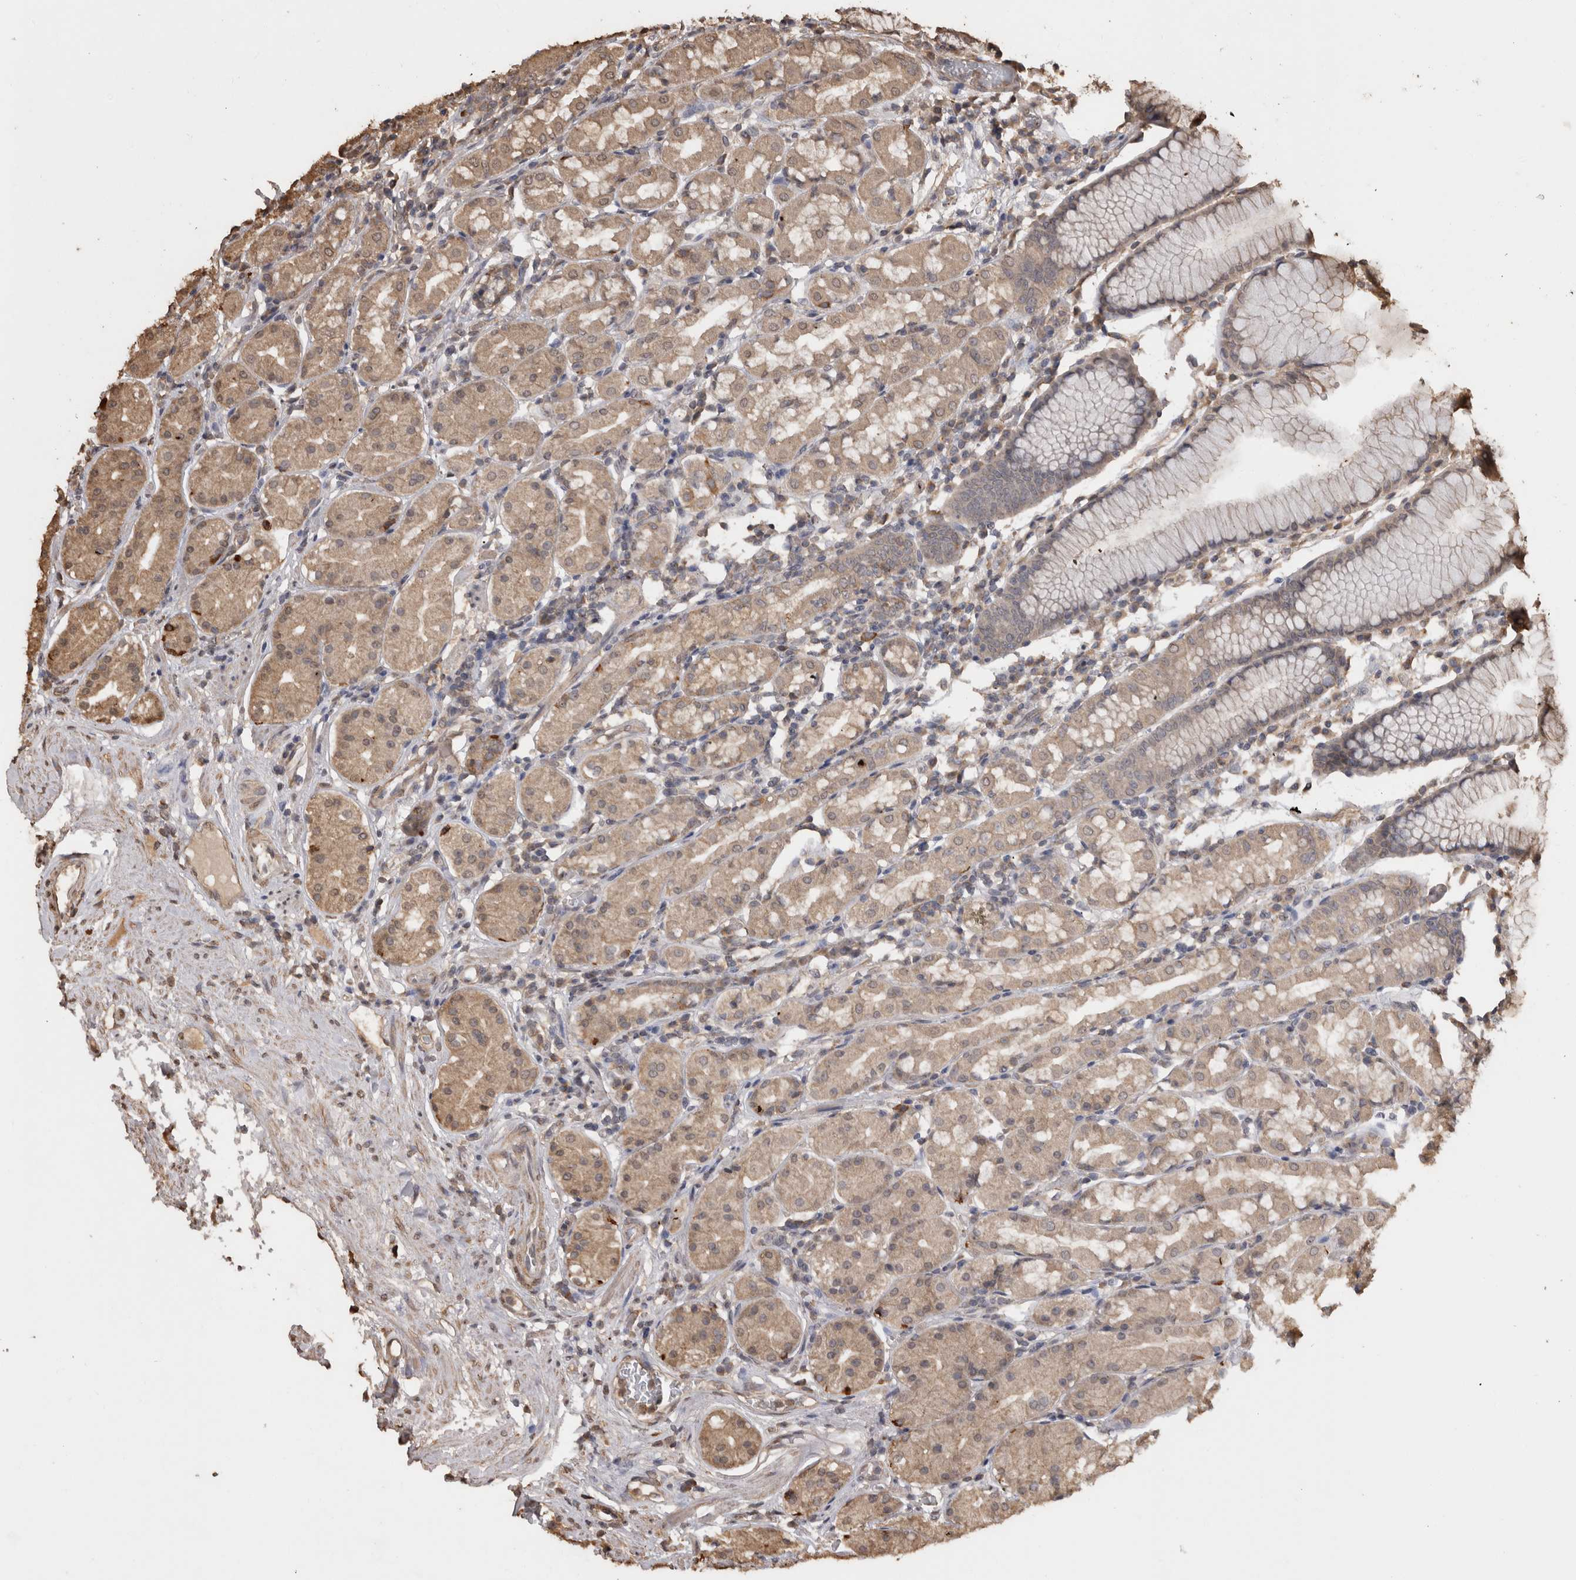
{"staining": {"intensity": "moderate", "quantity": "25%-75%", "location": "cytoplasmic/membranous"}, "tissue": "stomach", "cell_type": "Glandular cells", "image_type": "normal", "snomed": [{"axis": "morphology", "description": "Normal tissue, NOS"}, {"axis": "topography", "description": "Stomach, lower"}], "caption": "Protein staining of benign stomach reveals moderate cytoplasmic/membranous expression in approximately 25%-75% of glandular cells. Ihc stains the protein in brown and the nuclei are stained blue.", "gene": "SOCS5", "patient": {"sex": "female", "age": 56}}